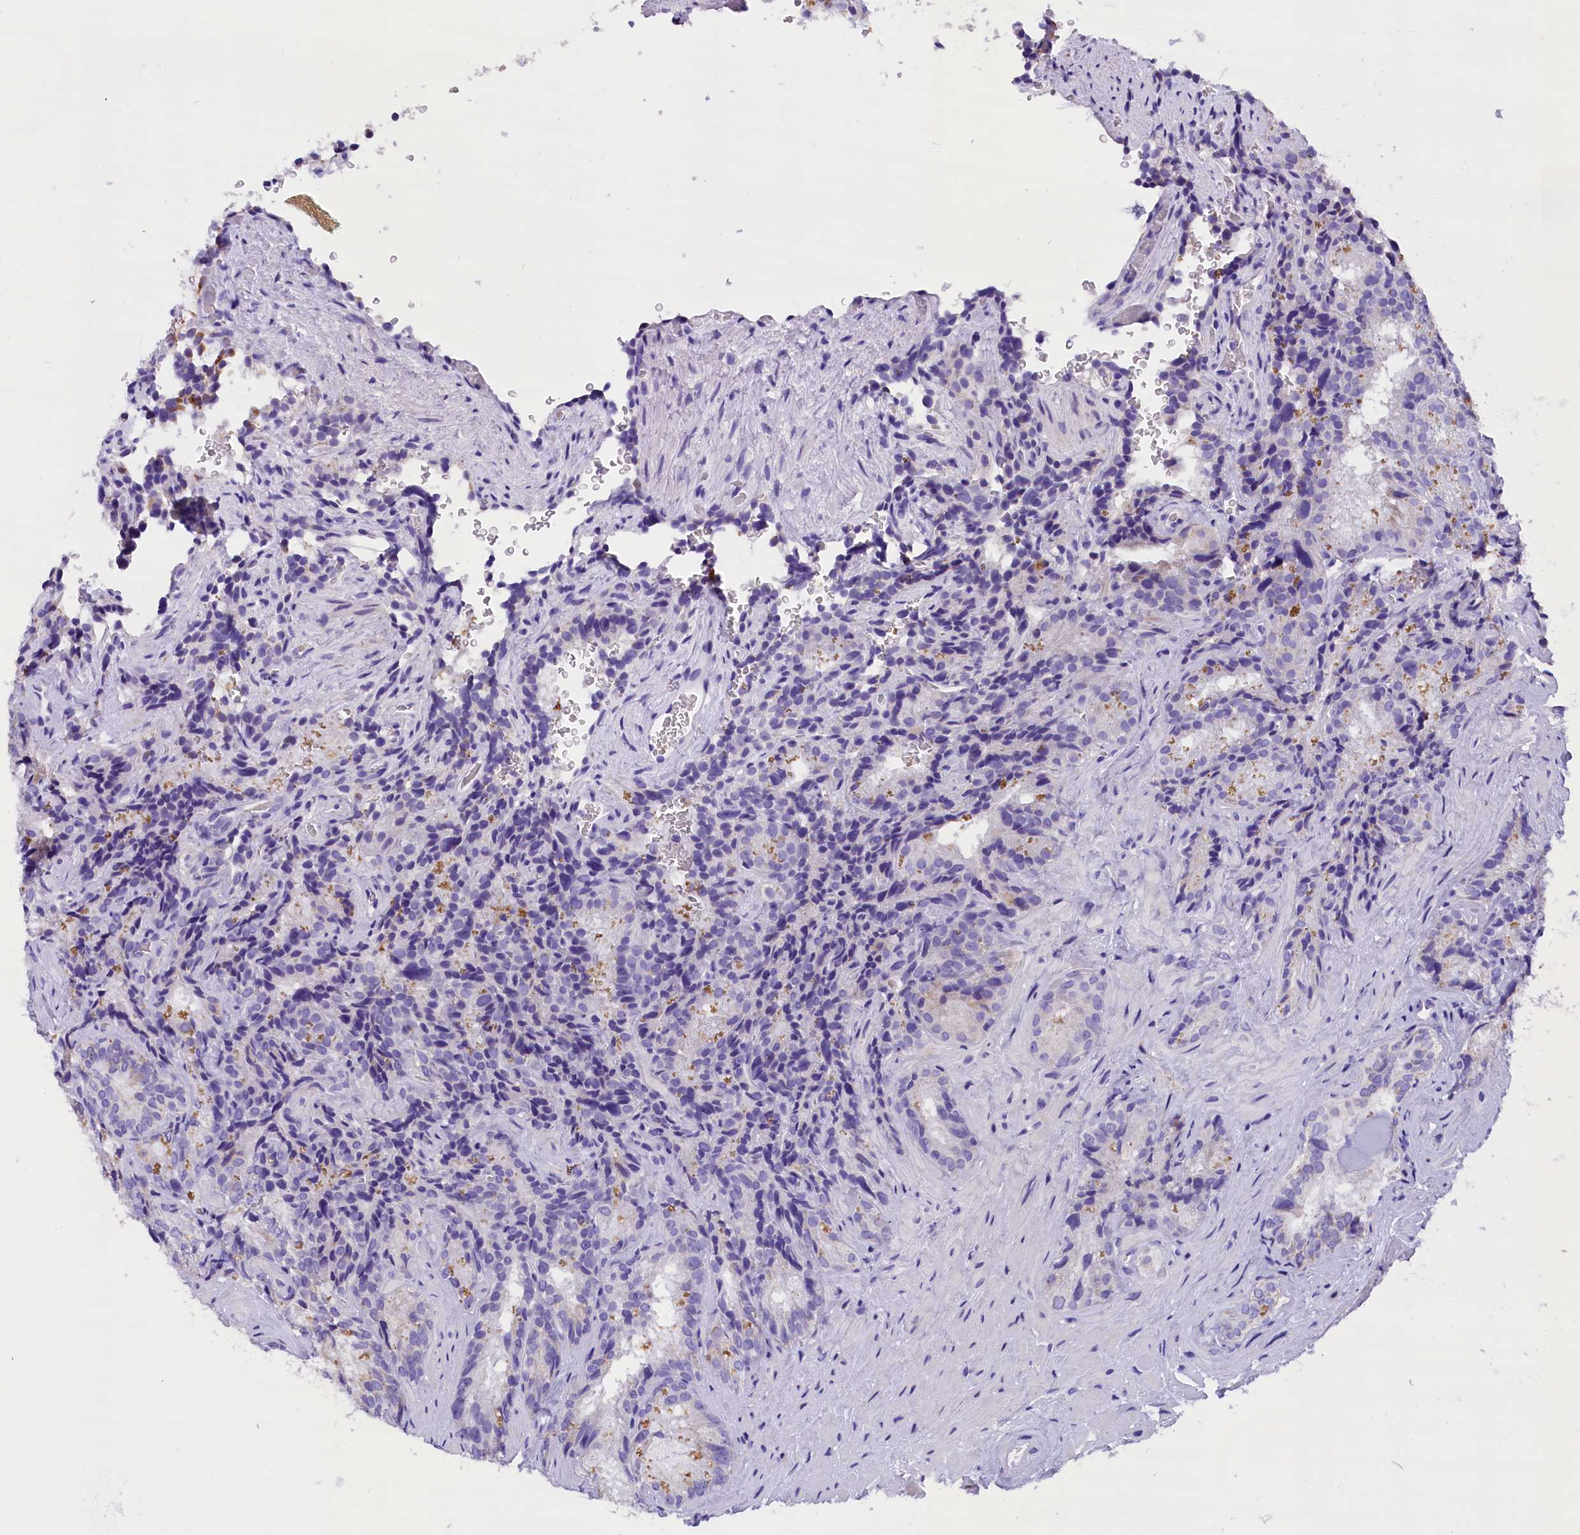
{"staining": {"intensity": "negative", "quantity": "none", "location": "none"}, "tissue": "seminal vesicle", "cell_type": "Glandular cells", "image_type": "normal", "snomed": [{"axis": "morphology", "description": "Normal tissue, NOS"}, {"axis": "topography", "description": "Seminal veicle"}], "caption": "Immunohistochemistry (IHC) of normal human seminal vesicle reveals no staining in glandular cells. (Stains: DAB (3,3'-diaminobenzidine) immunohistochemistry with hematoxylin counter stain, Microscopy: brightfield microscopy at high magnification).", "gene": "ABAT", "patient": {"sex": "male", "age": 58}}